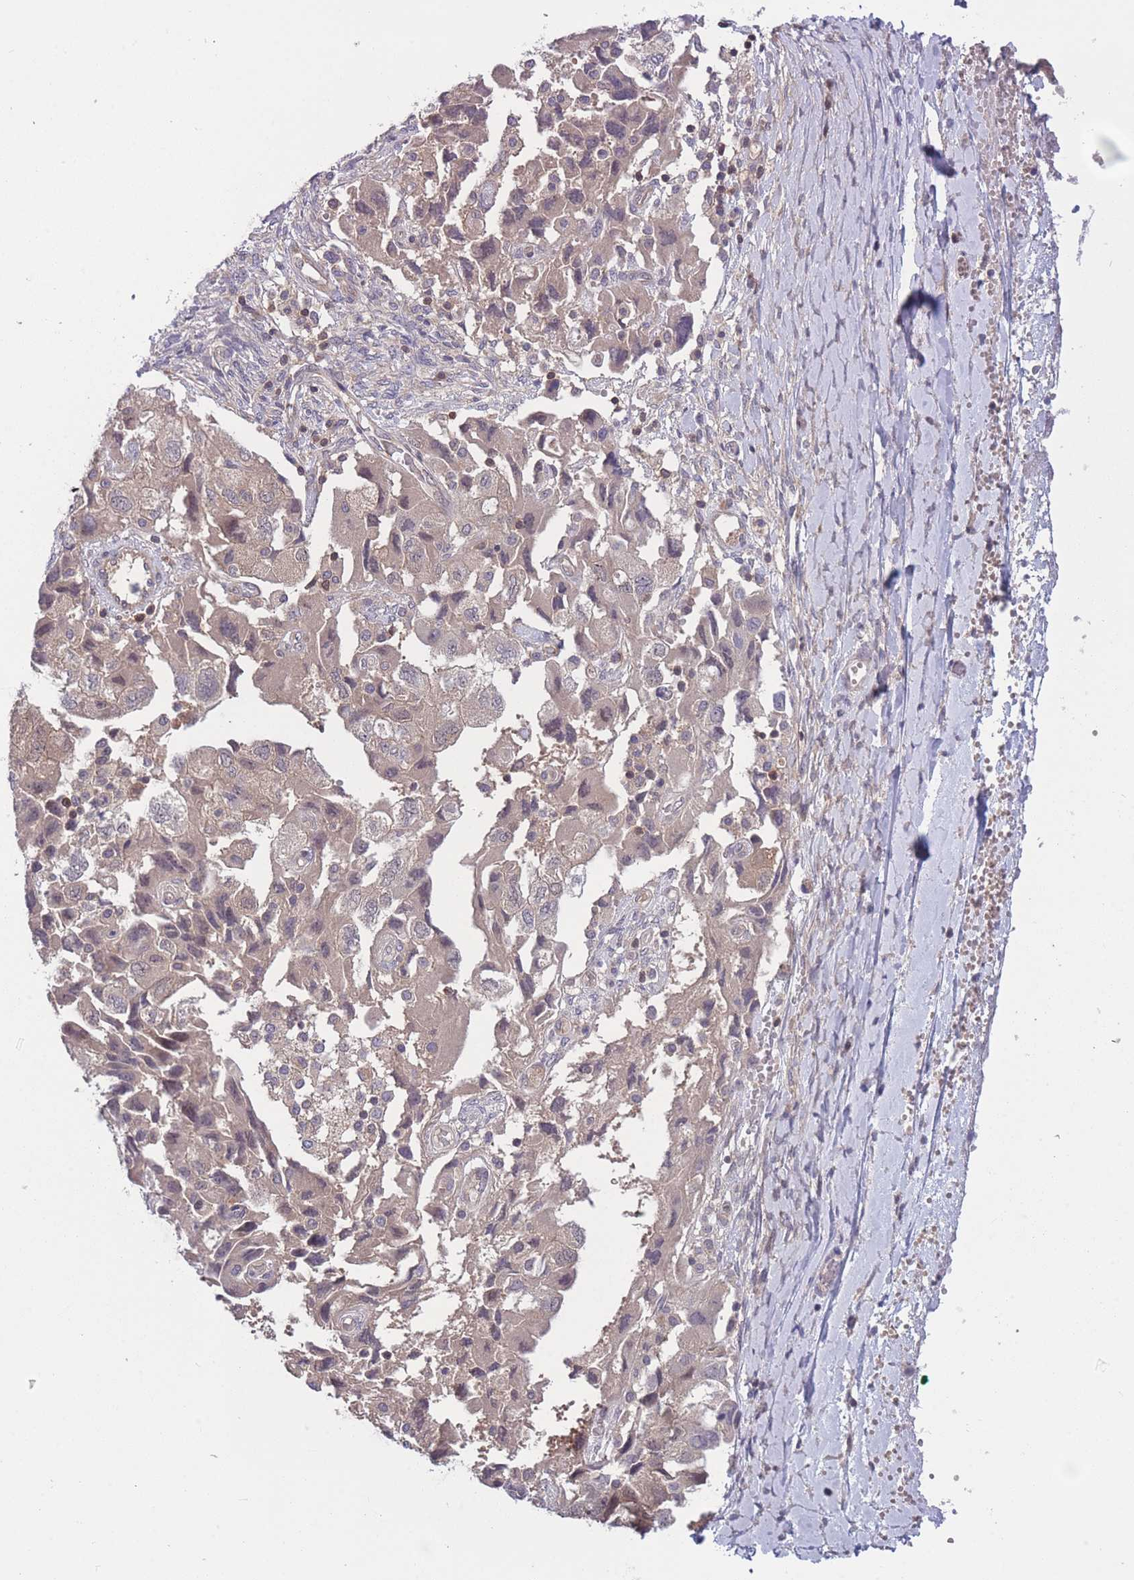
{"staining": {"intensity": "weak", "quantity": ">75%", "location": "cytoplasmic/membranous"}, "tissue": "ovarian cancer", "cell_type": "Tumor cells", "image_type": "cancer", "snomed": [{"axis": "morphology", "description": "Carcinoma, NOS"}, {"axis": "morphology", "description": "Cystadenocarcinoma, serous, NOS"}, {"axis": "topography", "description": "Ovary"}], "caption": "Protein expression analysis of carcinoma (ovarian) reveals weak cytoplasmic/membranous staining in approximately >75% of tumor cells. Using DAB (brown) and hematoxylin (blue) stains, captured at high magnification using brightfield microscopy.", "gene": "UBE2N", "patient": {"sex": "female", "age": 69}}